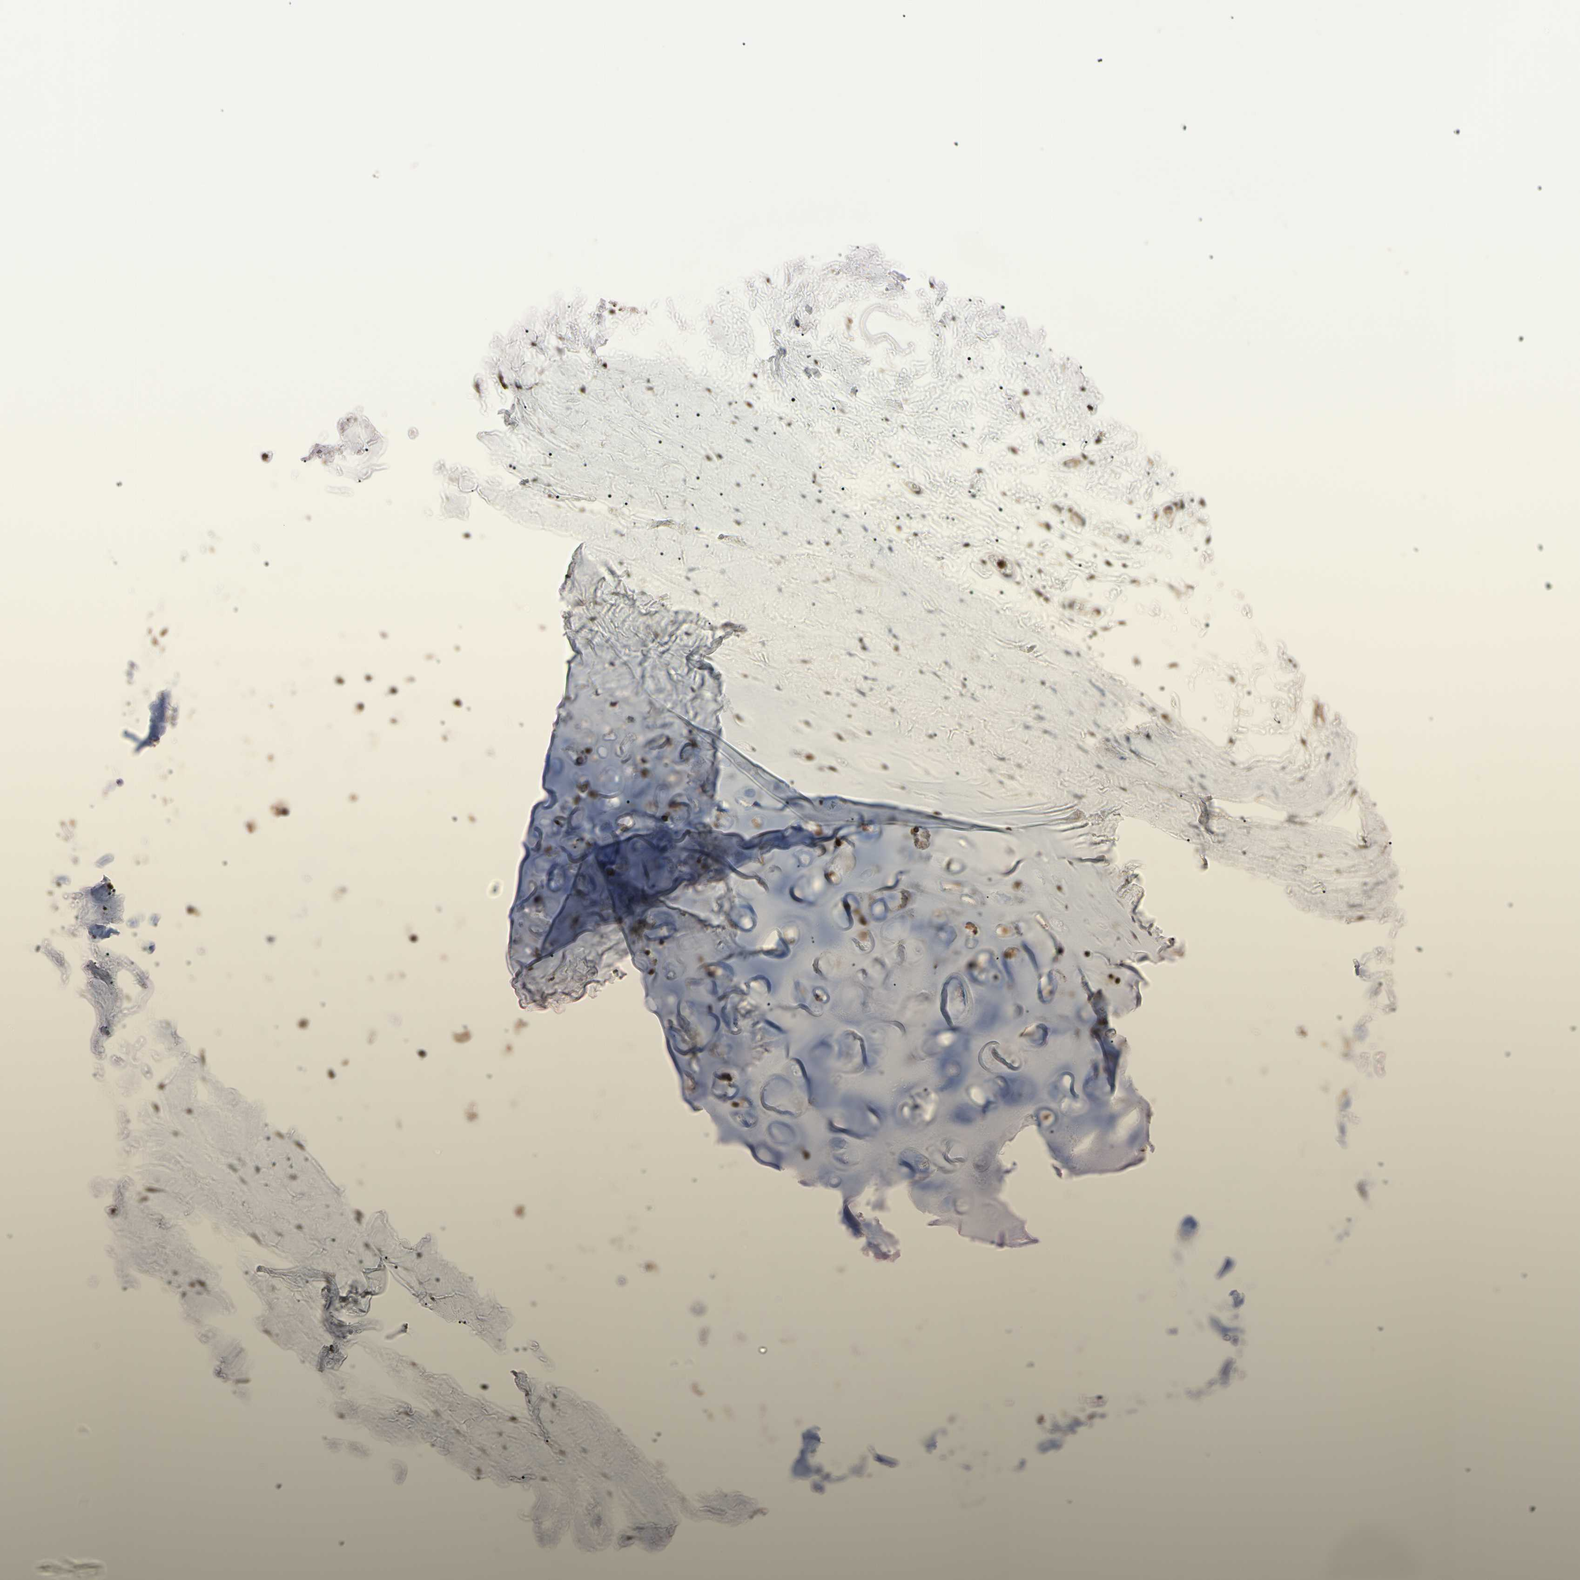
{"staining": {"intensity": "moderate", "quantity": ">75%", "location": "cytoplasmic/membranous"}, "tissue": "adipose tissue", "cell_type": "Adipocytes", "image_type": "normal", "snomed": [{"axis": "morphology", "description": "Normal tissue, NOS"}, {"axis": "topography", "description": "Bronchus"}], "caption": "Immunohistochemical staining of benign adipose tissue demonstrates medium levels of moderate cytoplasmic/membranous expression in about >75% of adipocytes.", "gene": "TNFRSF1A", "patient": {"sex": "female", "age": 73}}